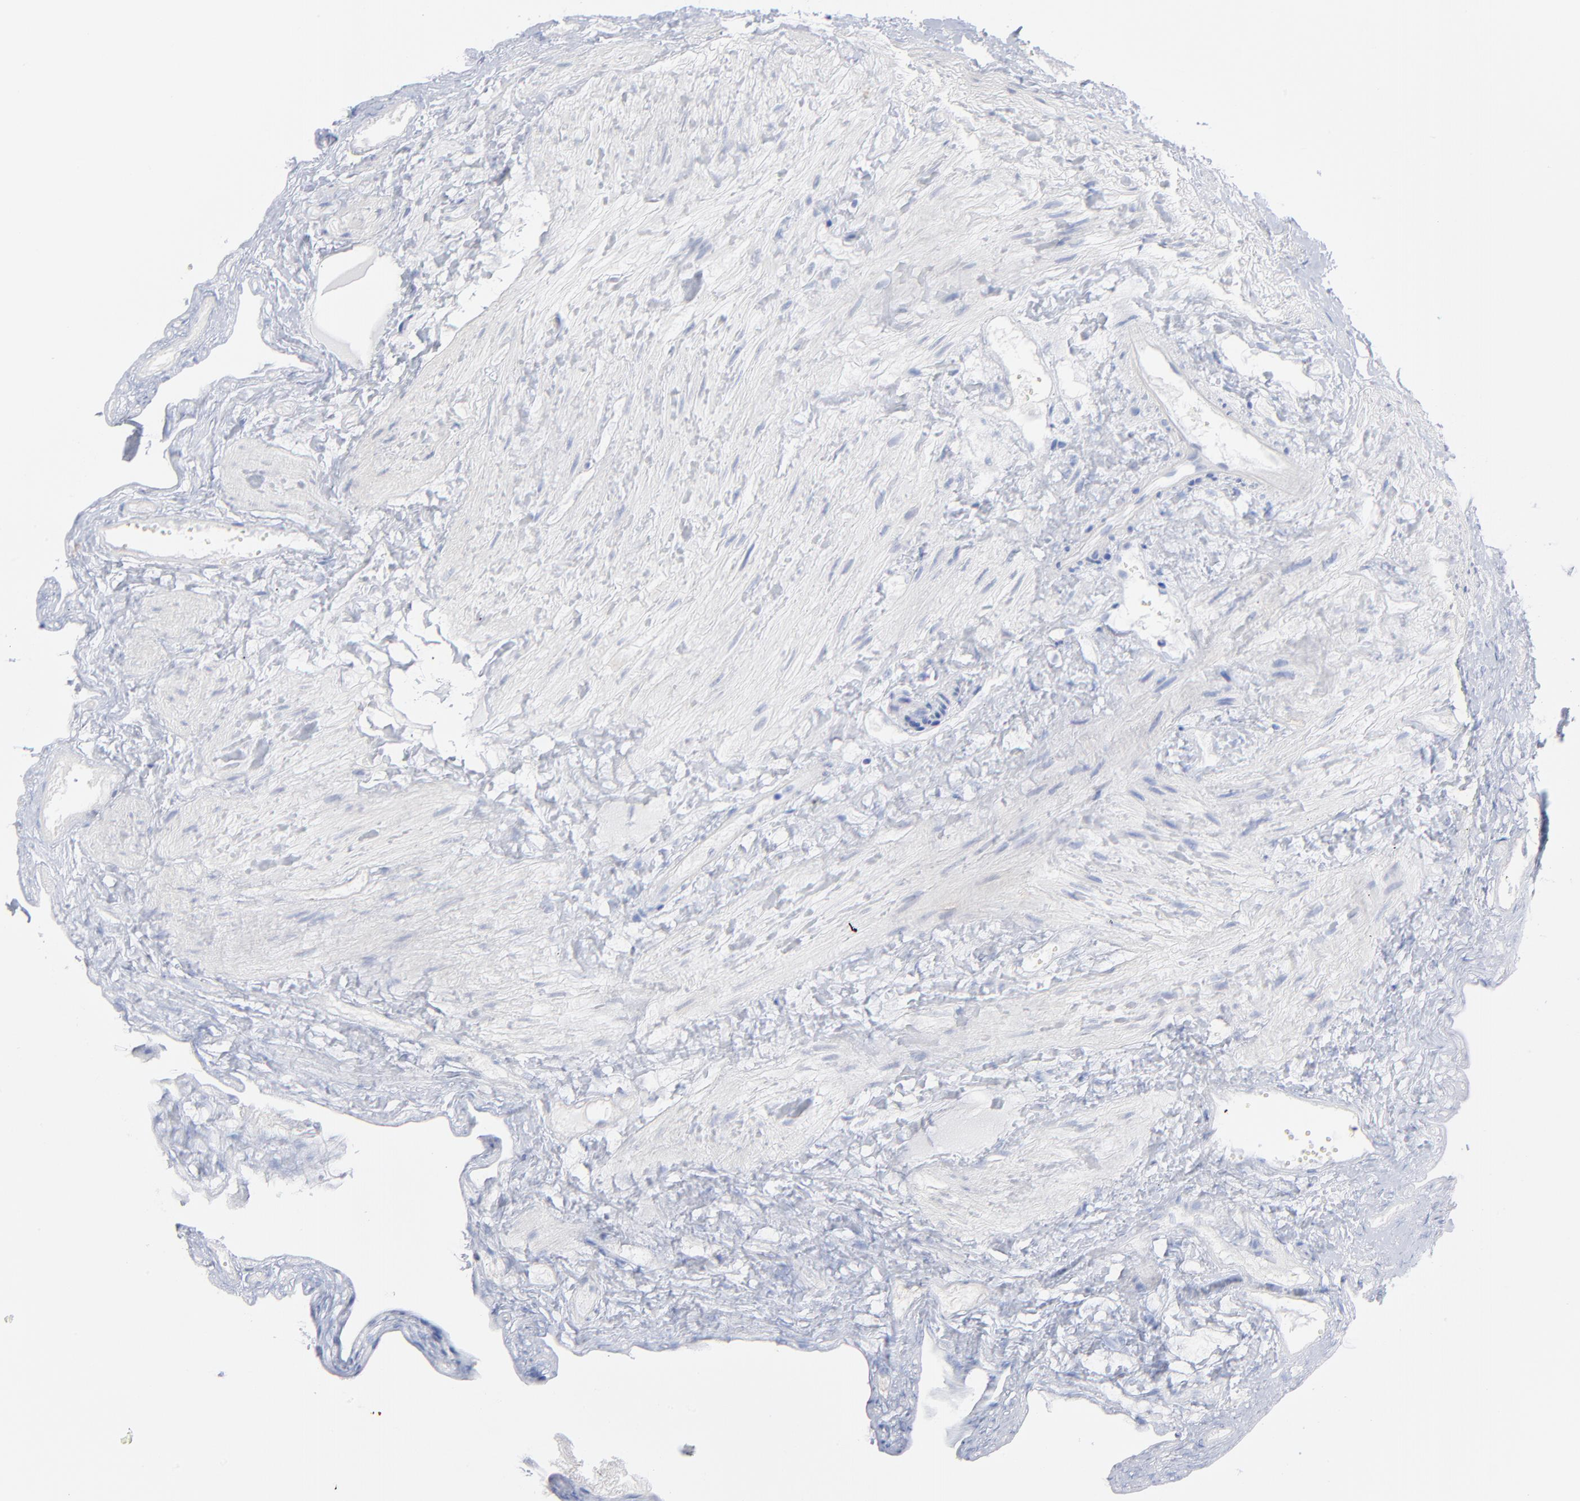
{"staining": {"intensity": "negative", "quantity": "none", "location": "none"}, "tissue": "gallbladder", "cell_type": "Glandular cells", "image_type": "normal", "snomed": [{"axis": "morphology", "description": "Normal tissue, NOS"}, {"axis": "topography", "description": "Gallbladder"}], "caption": "Immunohistochemistry image of benign gallbladder: human gallbladder stained with DAB displays no significant protein expression in glandular cells.", "gene": "ACY1", "patient": {"sex": "female", "age": 24}}